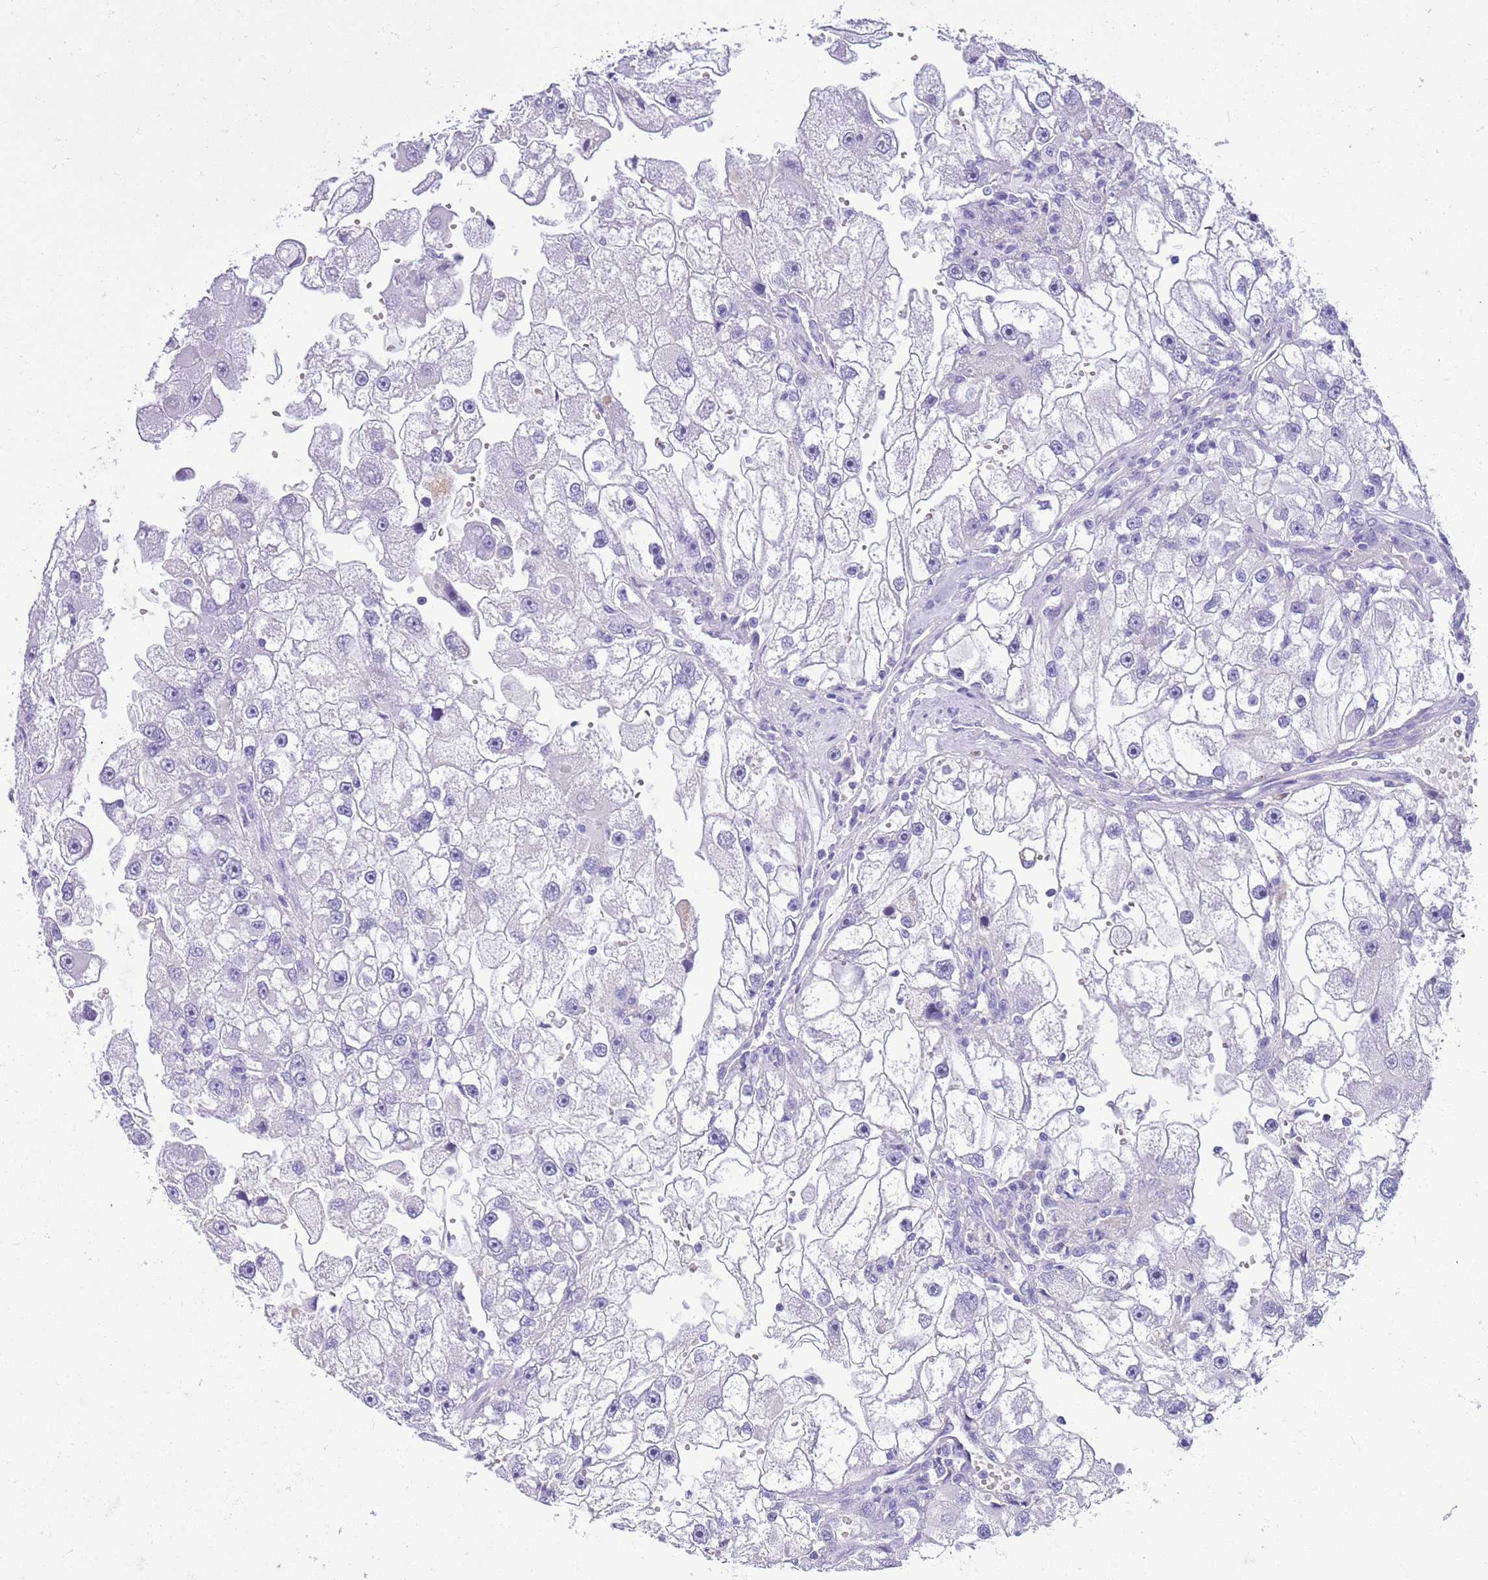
{"staining": {"intensity": "negative", "quantity": "none", "location": "none"}, "tissue": "renal cancer", "cell_type": "Tumor cells", "image_type": "cancer", "snomed": [{"axis": "morphology", "description": "Adenocarcinoma, NOS"}, {"axis": "topography", "description": "Kidney"}], "caption": "Photomicrograph shows no significant protein staining in tumor cells of renal cancer.", "gene": "TBC1D10B", "patient": {"sex": "male", "age": 63}}